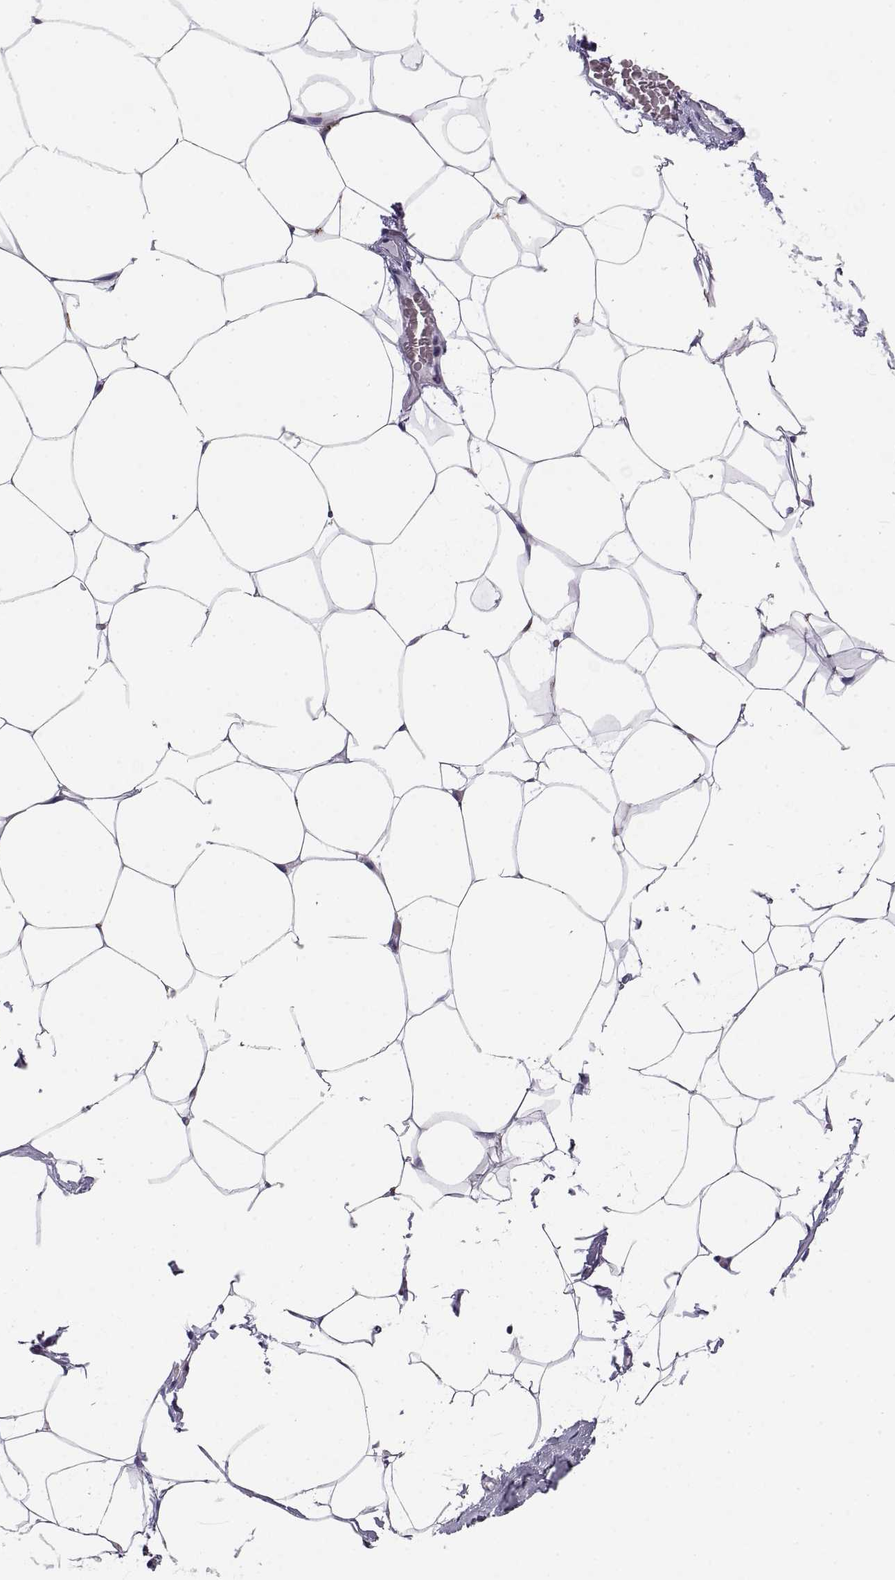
{"staining": {"intensity": "negative", "quantity": "none", "location": "none"}, "tissue": "adipose tissue", "cell_type": "Adipocytes", "image_type": "normal", "snomed": [{"axis": "morphology", "description": "Normal tissue, NOS"}, {"axis": "topography", "description": "Adipose tissue"}], "caption": "The histopathology image shows no significant positivity in adipocytes of adipose tissue. (DAB IHC, high magnification).", "gene": "RGS19", "patient": {"sex": "male", "age": 57}}